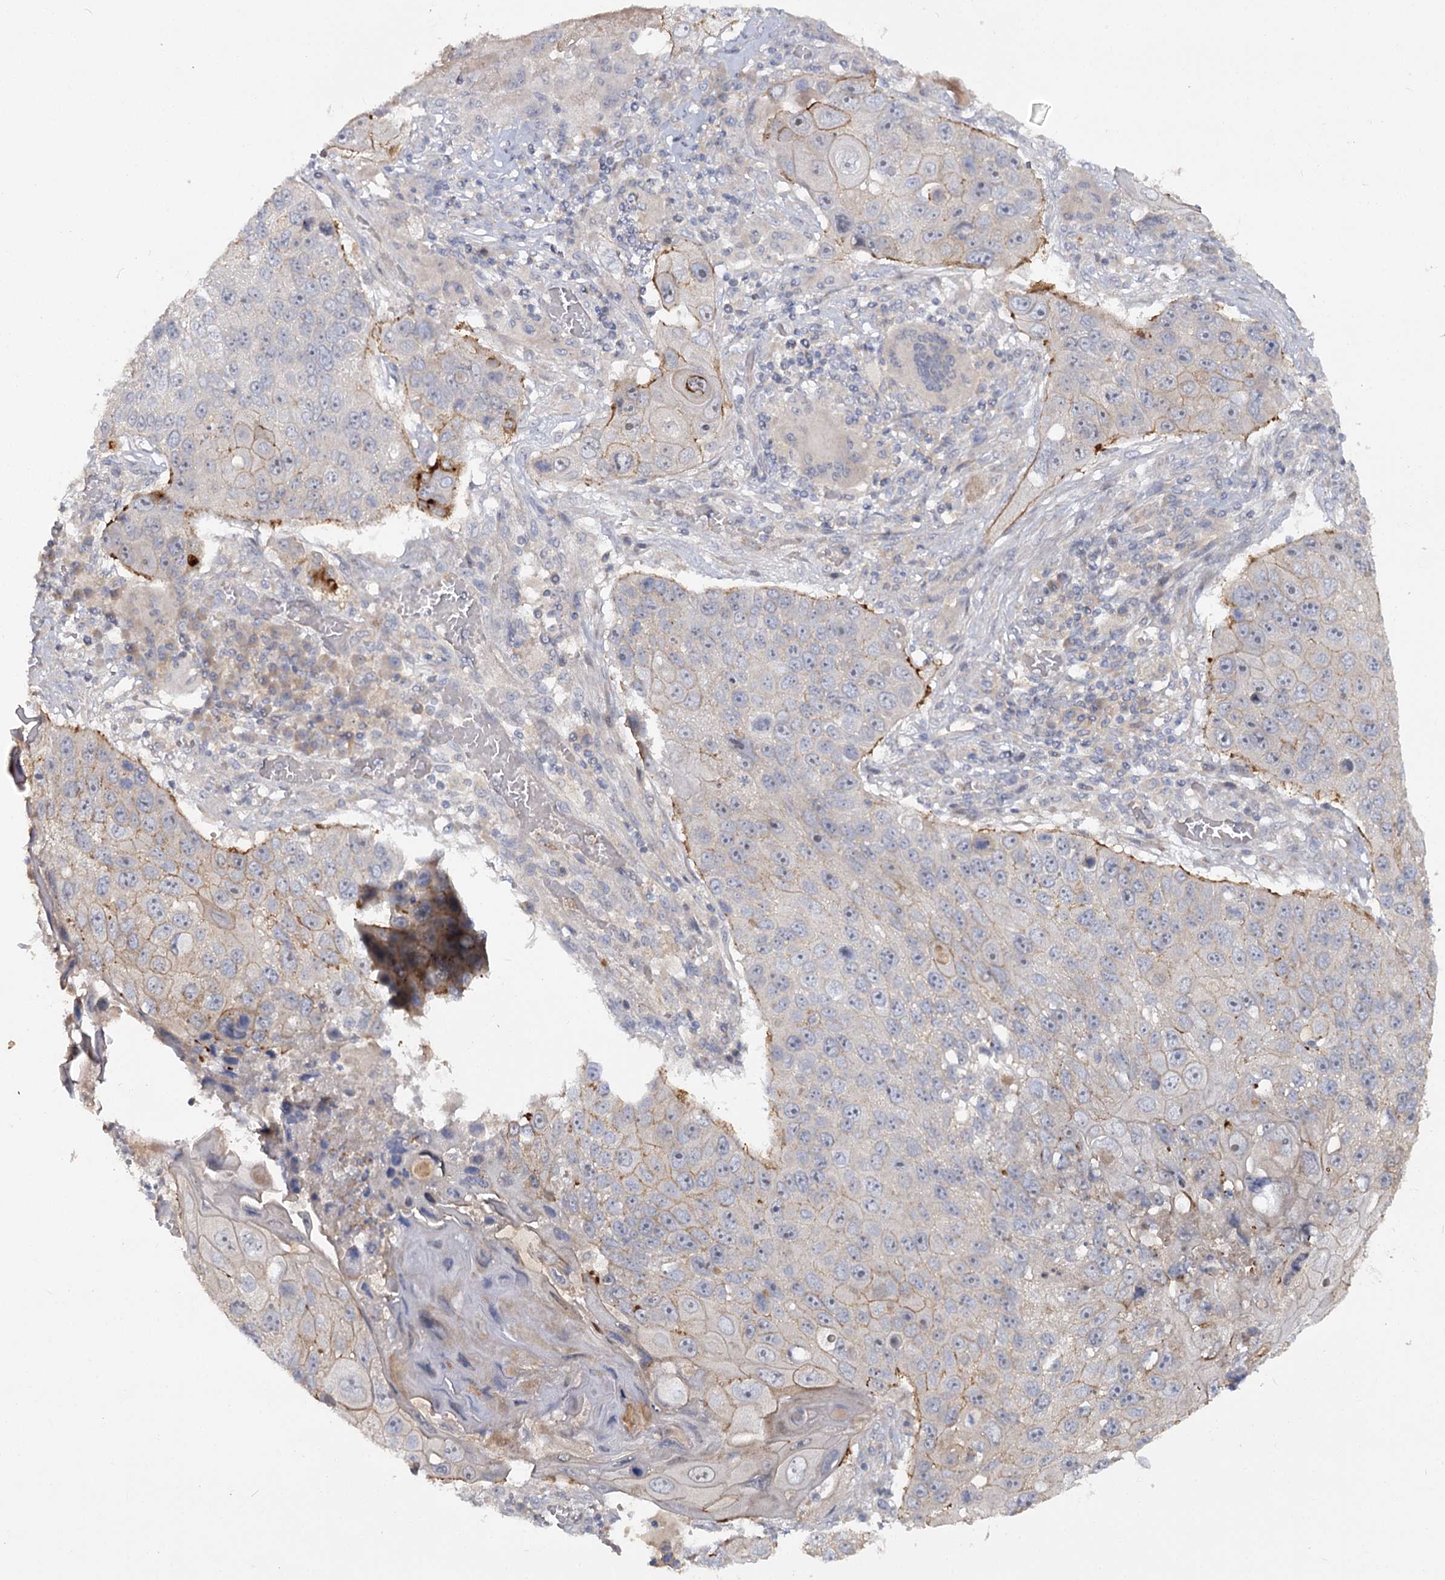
{"staining": {"intensity": "moderate", "quantity": "<25%", "location": "cytoplasmic/membranous"}, "tissue": "lung cancer", "cell_type": "Tumor cells", "image_type": "cancer", "snomed": [{"axis": "morphology", "description": "Squamous cell carcinoma, NOS"}, {"axis": "topography", "description": "Lung"}], "caption": "Brown immunohistochemical staining in human lung cancer demonstrates moderate cytoplasmic/membranous staining in about <25% of tumor cells.", "gene": "ANGPTL5", "patient": {"sex": "male", "age": 61}}